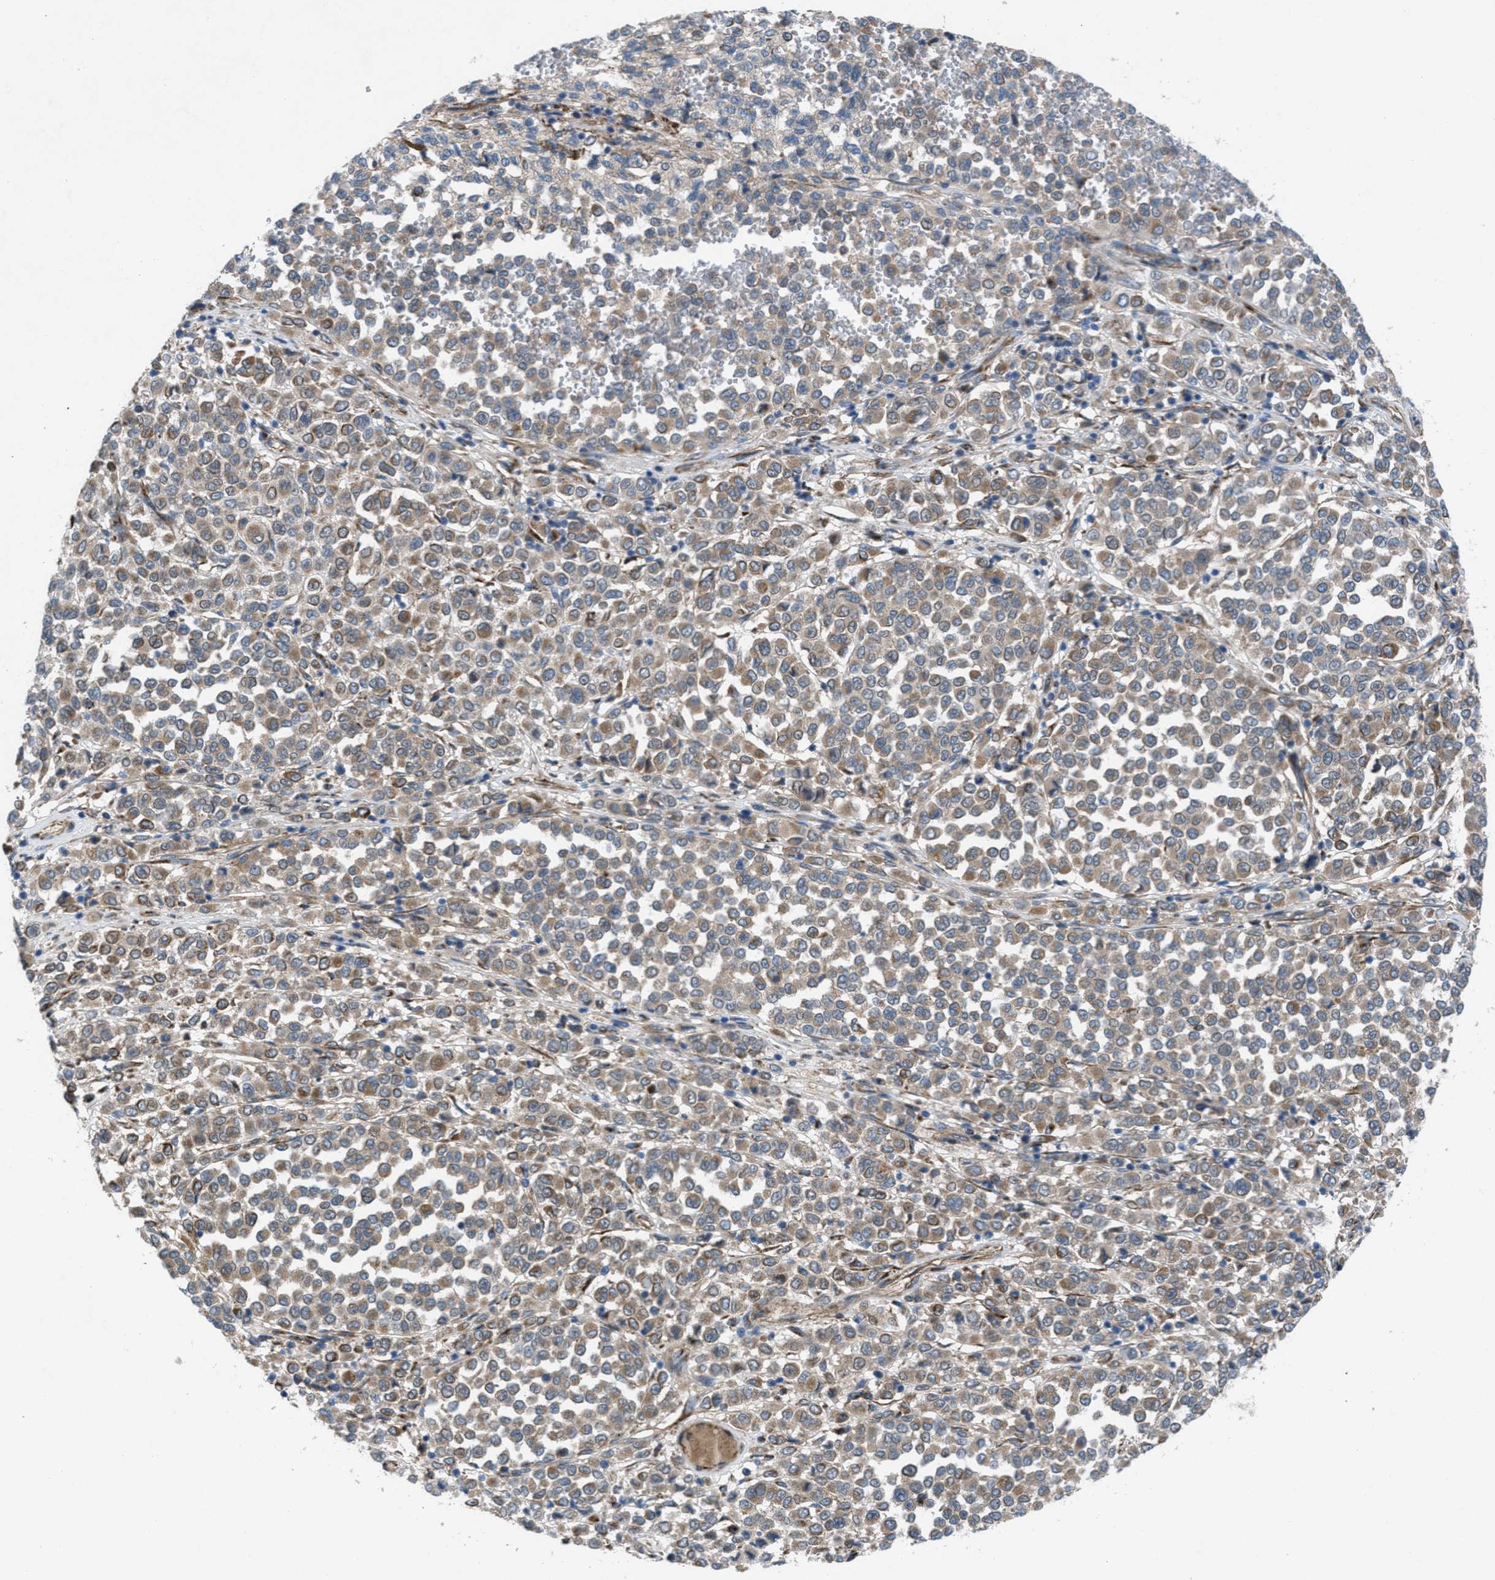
{"staining": {"intensity": "weak", "quantity": ">75%", "location": "cytoplasmic/membranous"}, "tissue": "melanoma", "cell_type": "Tumor cells", "image_type": "cancer", "snomed": [{"axis": "morphology", "description": "Malignant melanoma, Metastatic site"}, {"axis": "topography", "description": "Pancreas"}], "caption": "Brown immunohistochemical staining in human malignant melanoma (metastatic site) exhibits weak cytoplasmic/membranous expression in approximately >75% of tumor cells.", "gene": "SLC6A9", "patient": {"sex": "female", "age": 30}}